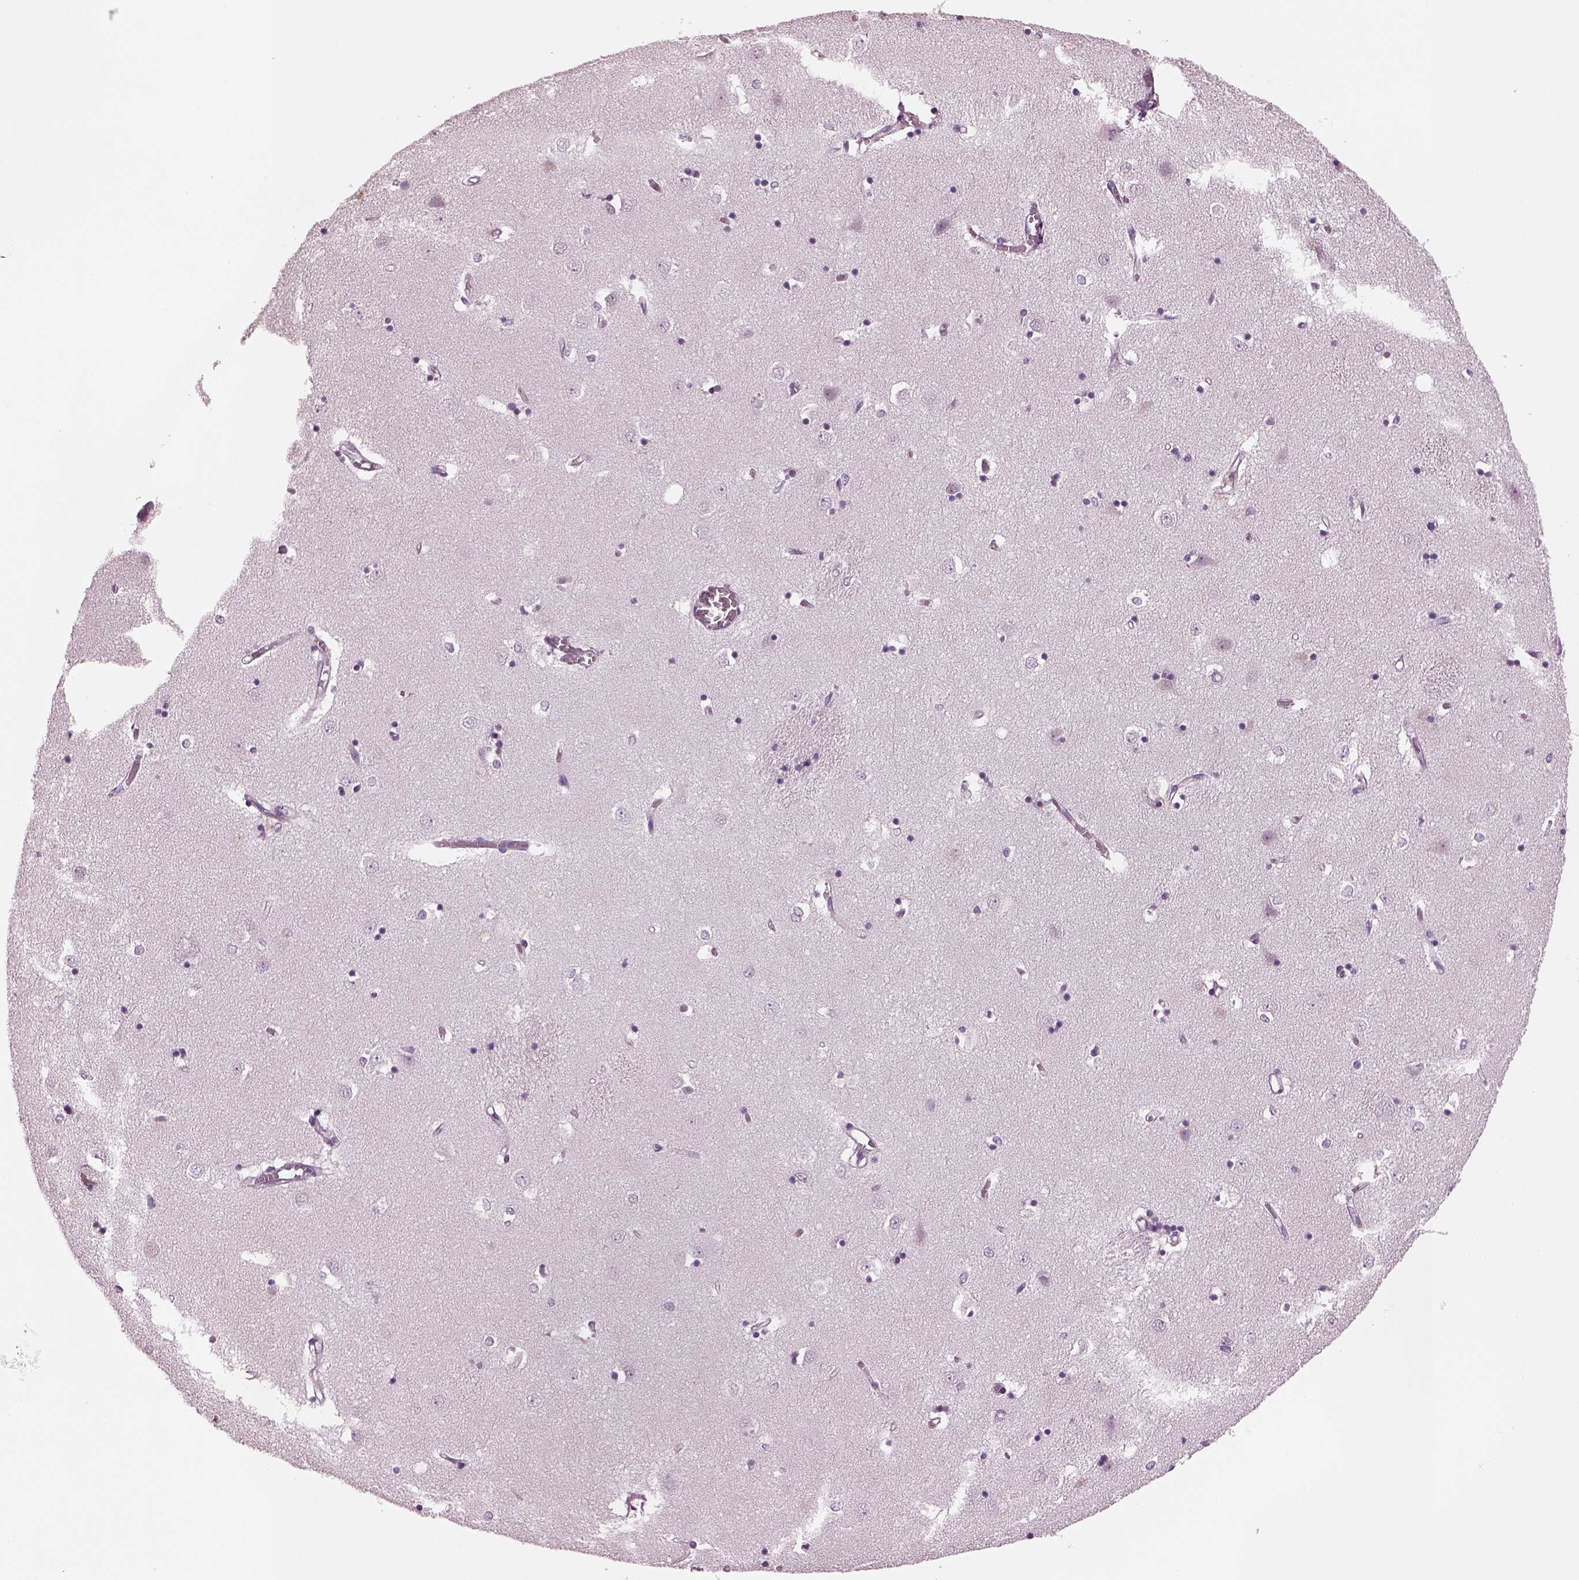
{"staining": {"intensity": "negative", "quantity": "none", "location": "none"}, "tissue": "caudate", "cell_type": "Glial cells", "image_type": "normal", "snomed": [{"axis": "morphology", "description": "Normal tissue, NOS"}, {"axis": "topography", "description": "Lateral ventricle wall"}], "caption": "Protein analysis of normal caudate demonstrates no significant positivity in glial cells.", "gene": "CYLC1", "patient": {"sex": "male", "age": 54}}